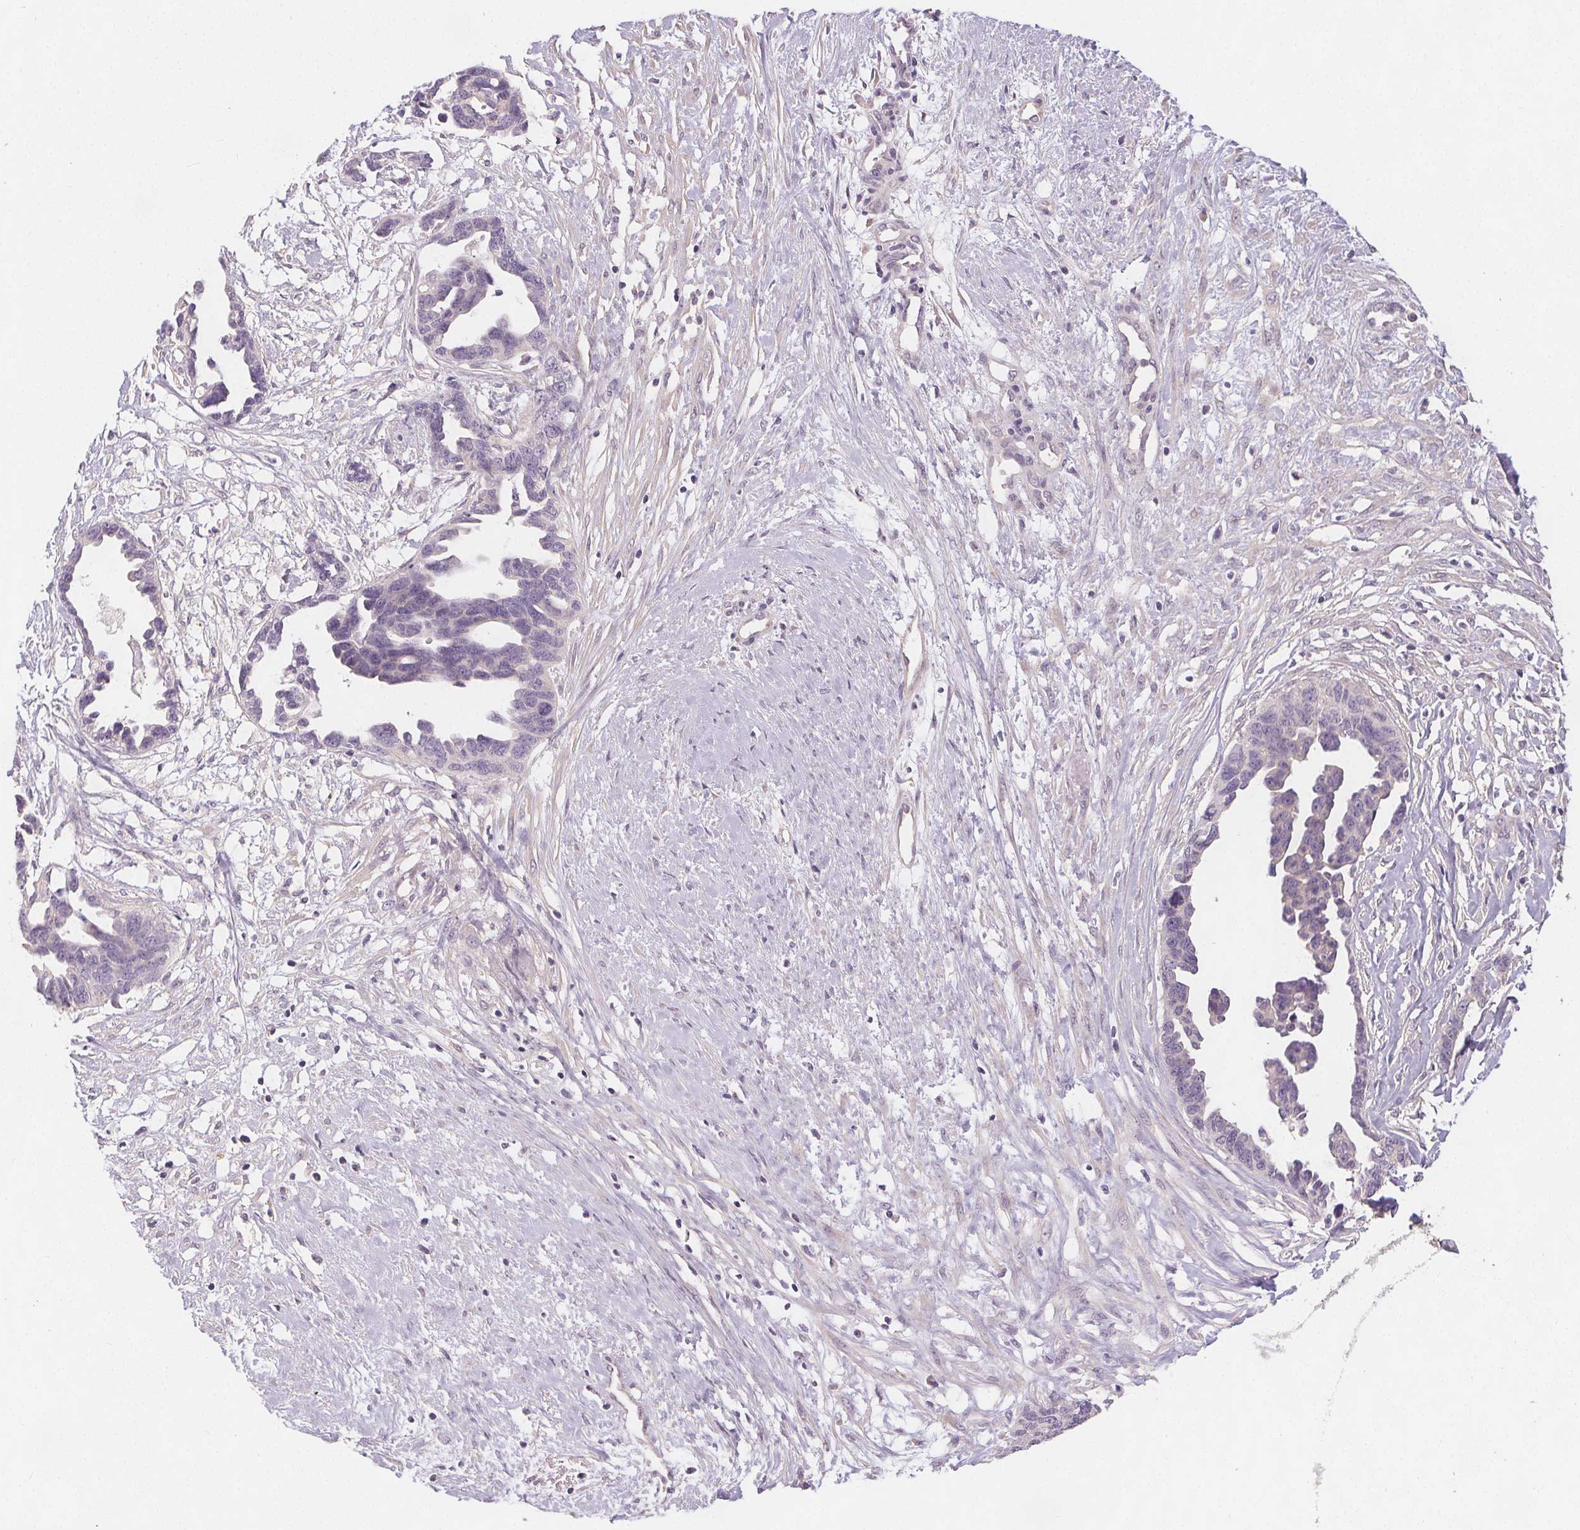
{"staining": {"intensity": "negative", "quantity": "none", "location": "none"}, "tissue": "ovarian cancer", "cell_type": "Tumor cells", "image_type": "cancer", "snomed": [{"axis": "morphology", "description": "Cystadenocarcinoma, serous, NOS"}, {"axis": "topography", "description": "Ovary"}], "caption": "Protein analysis of ovarian cancer reveals no significant staining in tumor cells. Nuclei are stained in blue.", "gene": "VNN1", "patient": {"sex": "female", "age": 69}}